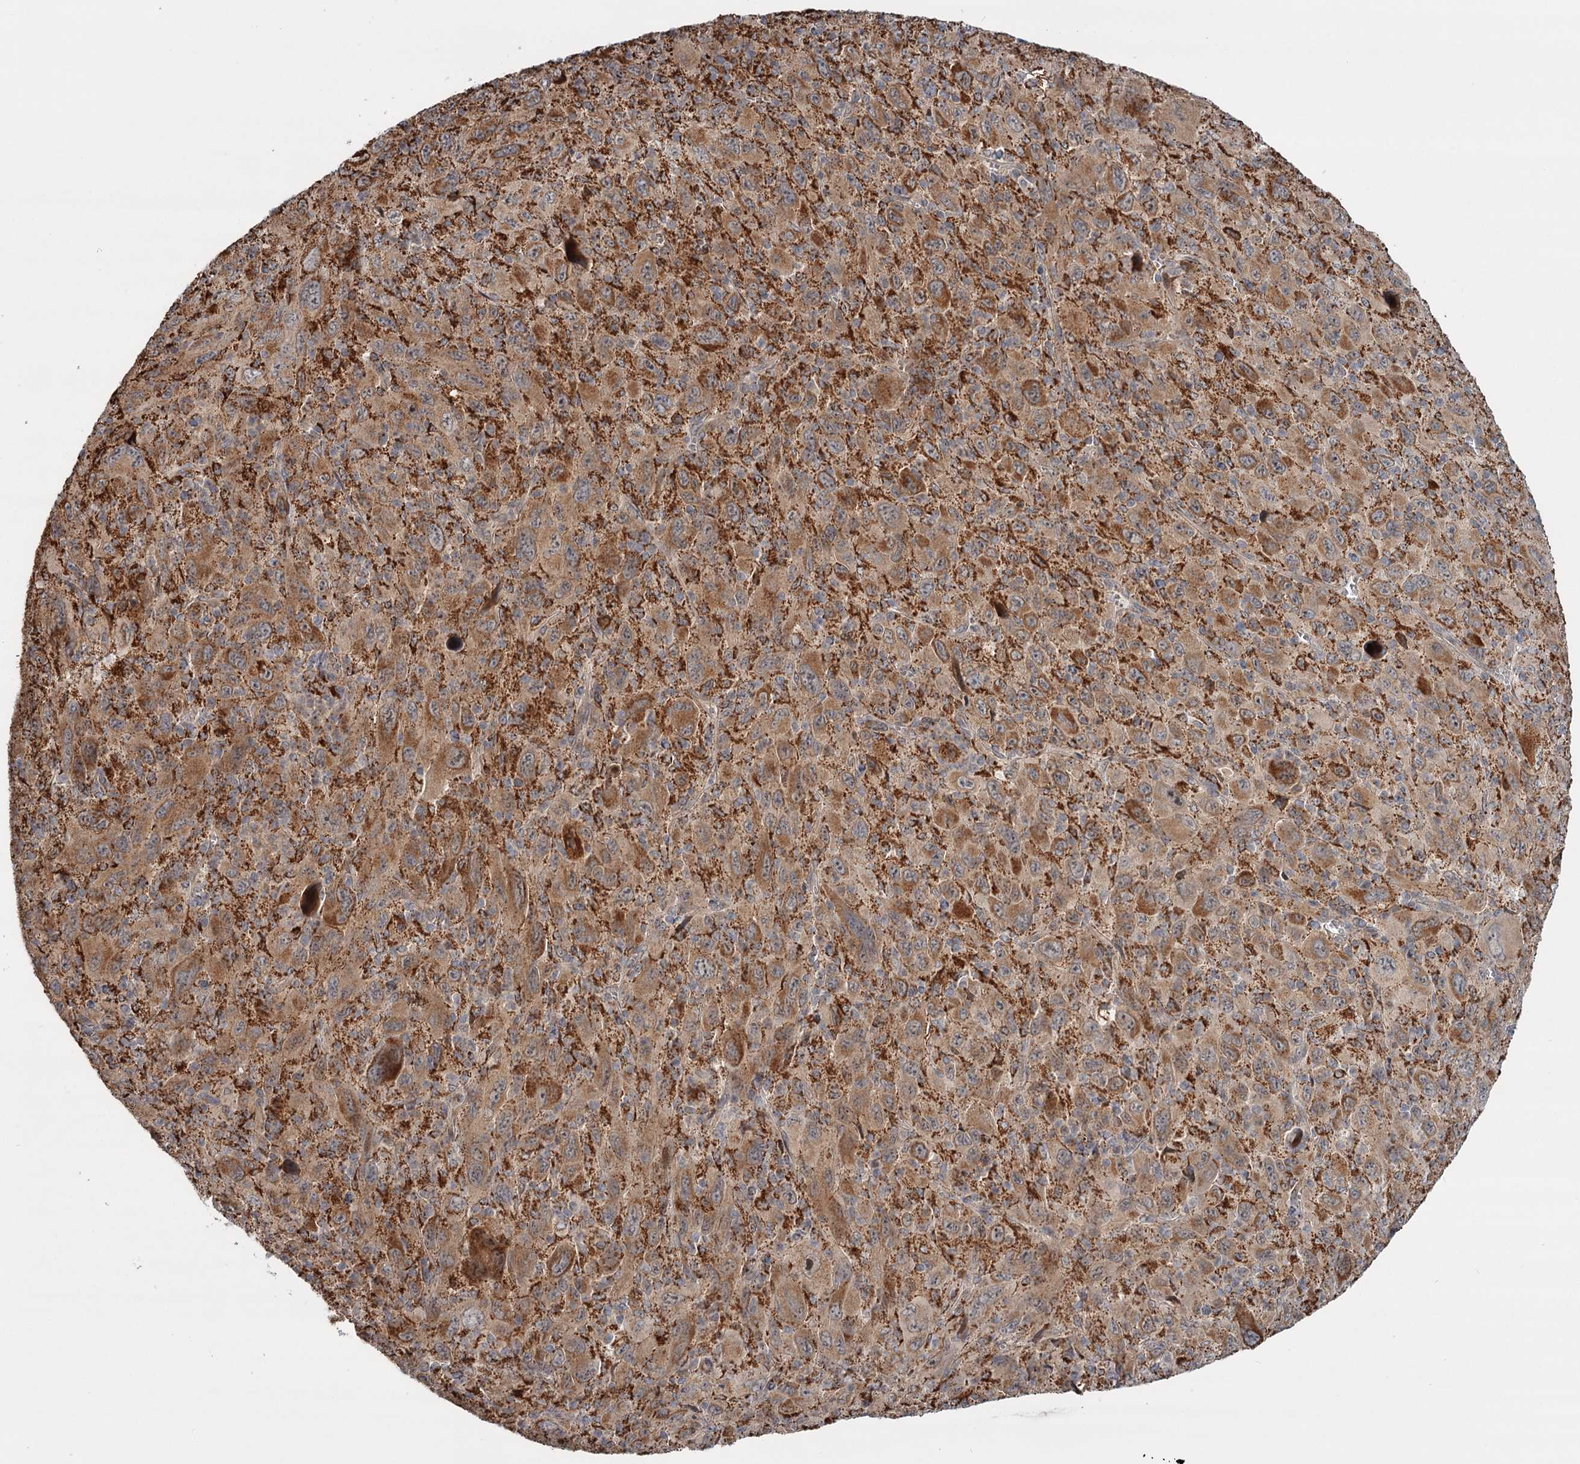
{"staining": {"intensity": "moderate", "quantity": ">75%", "location": "cytoplasmic/membranous"}, "tissue": "melanoma", "cell_type": "Tumor cells", "image_type": "cancer", "snomed": [{"axis": "morphology", "description": "Malignant melanoma, Metastatic site"}, {"axis": "topography", "description": "Skin"}], "caption": "Protein staining exhibits moderate cytoplasmic/membranous staining in approximately >75% of tumor cells in melanoma.", "gene": "CDC123", "patient": {"sex": "female", "age": 56}}